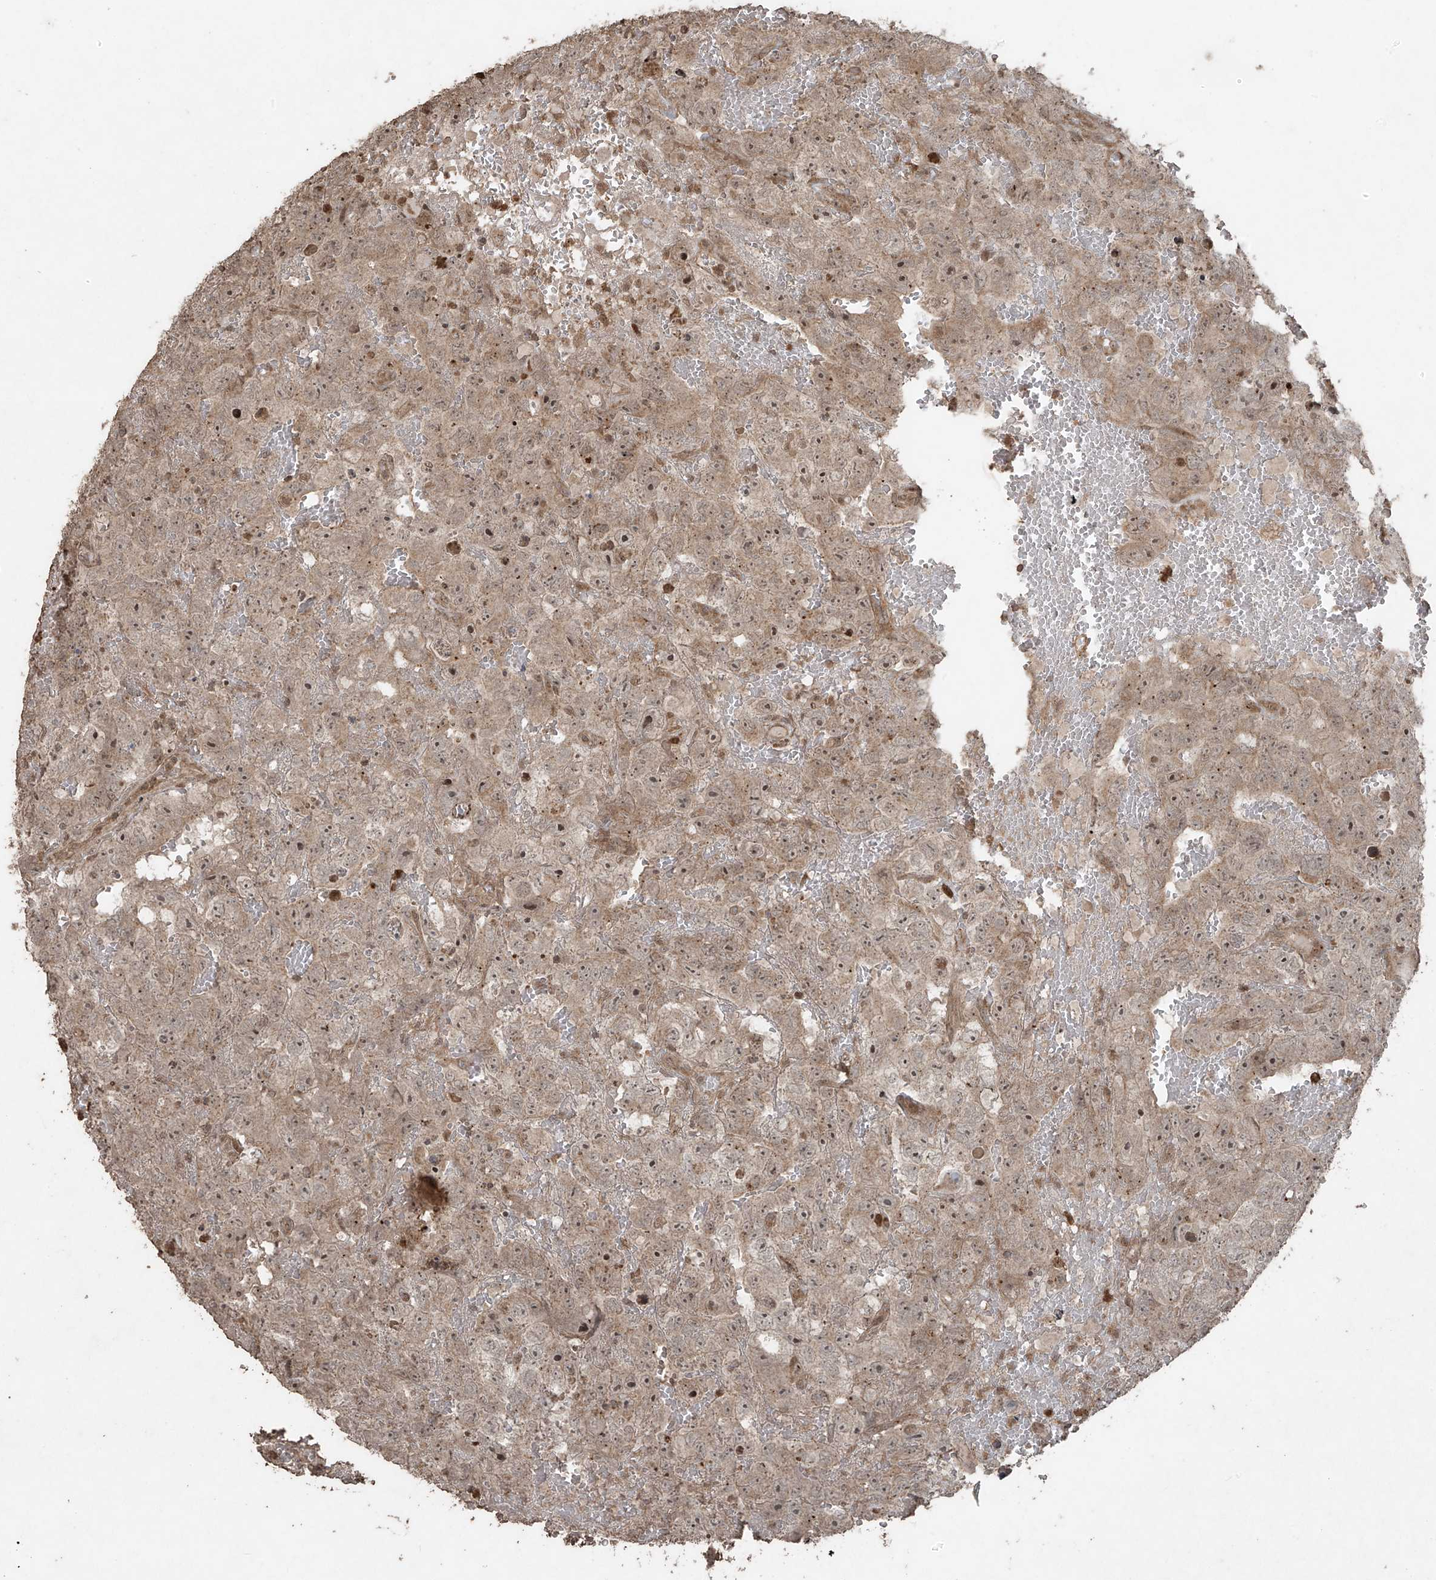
{"staining": {"intensity": "weak", "quantity": ">75%", "location": "cytoplasmic/membranous"}, "tissue": "testis cancer", "cell_type": "Tumor cells", "image_type": "cancer", "snomed": [{"axis": "morphology", "description": "Carcinoma, Embryonal, NOS"}, {"axis": "topography", "description": "Testis"}], "caption": "Testis cancer (embryonal carcinoma) tissue displays weak cytoplasmic/membranous positivity in about >75% of tumor cells", "gene": "PGPEP1", "patient": {"sex": "male", "age": 45}}